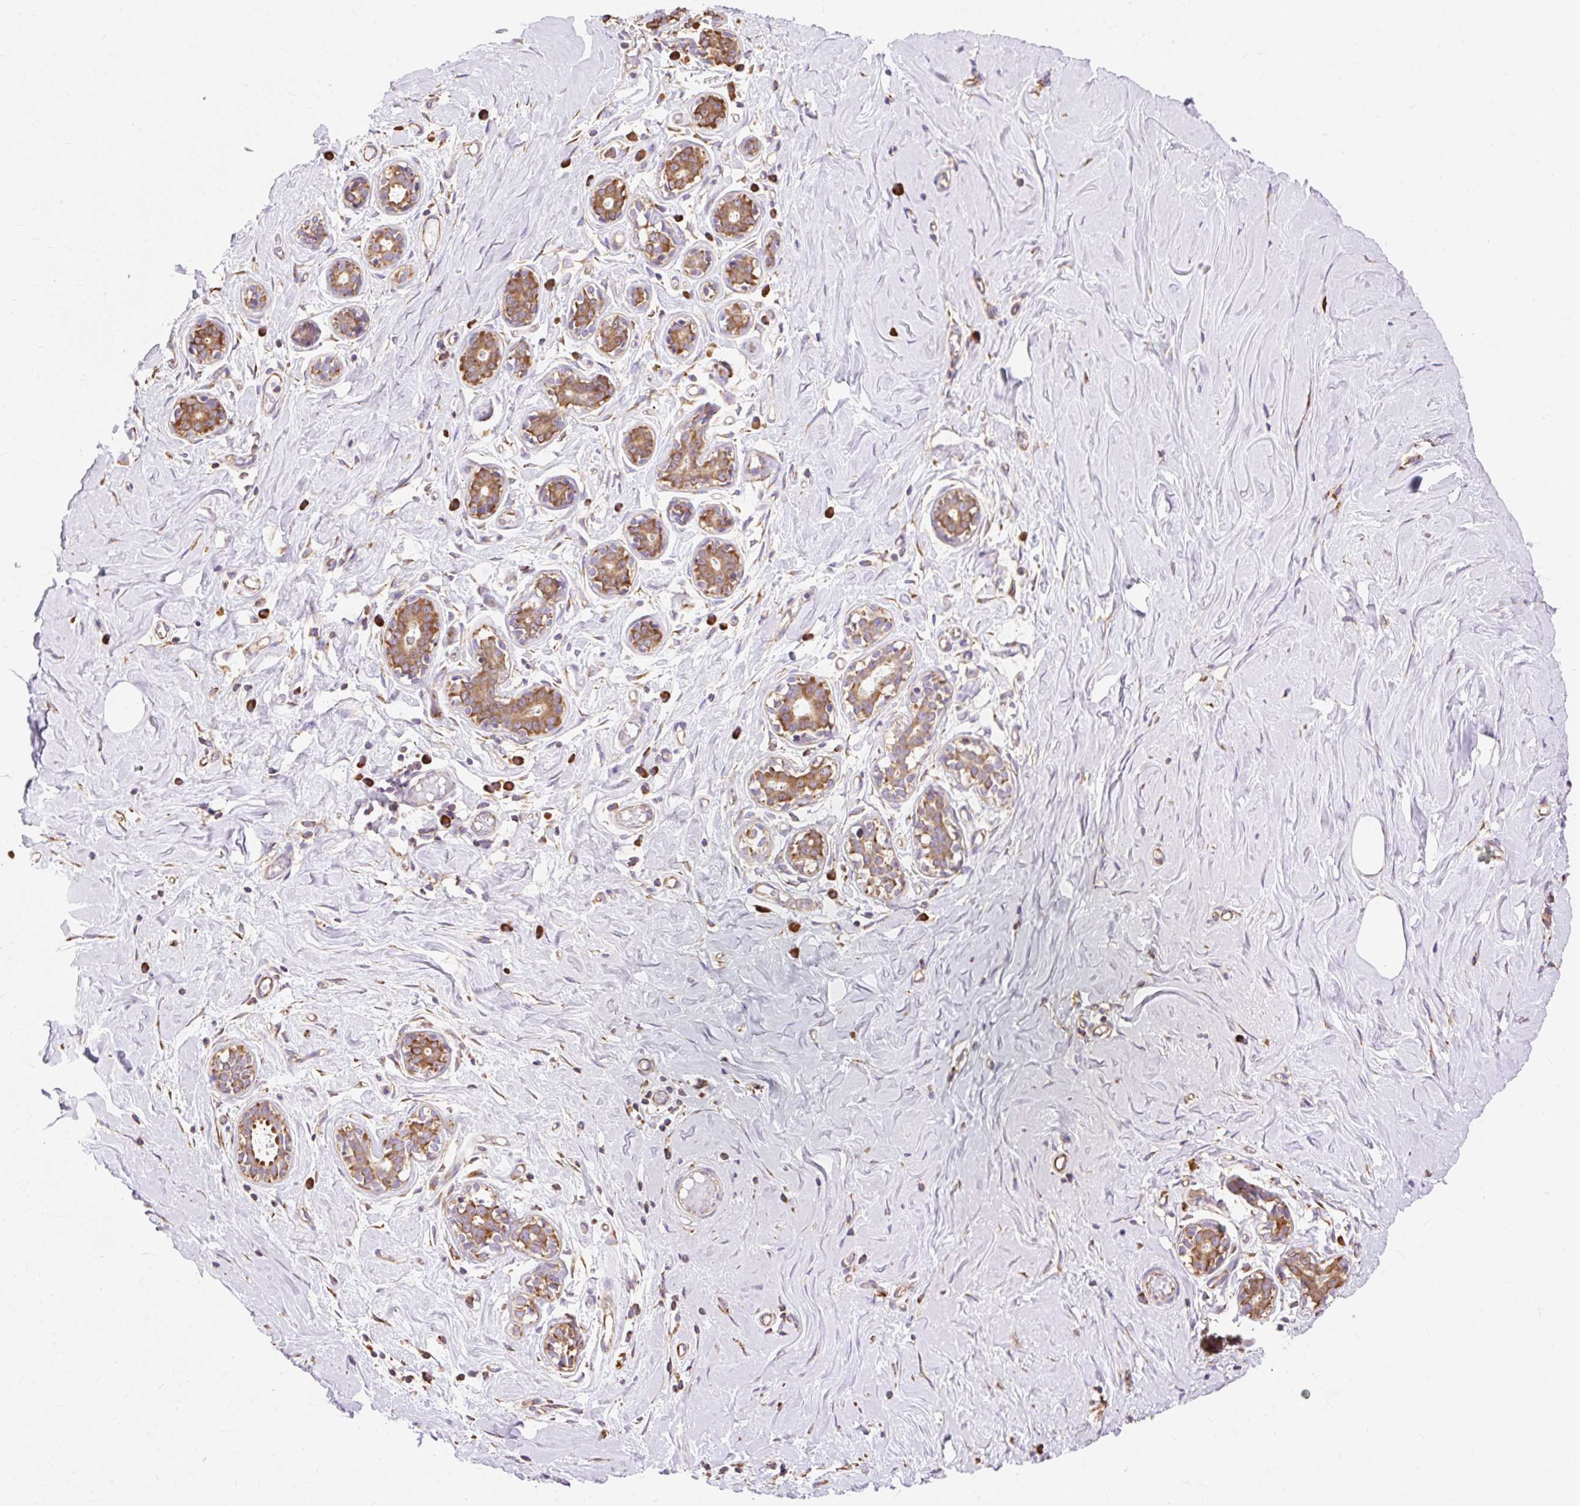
{"staining": {"intensity": "weak", "quantity": "25%-75%", "location": "cytoplasmic/membranous"}, "tissue": "breast", "cell_type": "Adipocytes", "image_type": "normal", "snomed": [{"axis": "morphology", "description": "Normal tissue, NOS"}, {"axis": "topography", "description": "Breast"}], "caption": "Protein expression analysis of unremarkable breast displays weak cytoplasmic/membranous expression in about 25%-75% of adipocytes.", "gene": "ENSG00000260836", "patient": {"sex": "female", "age": 27}}